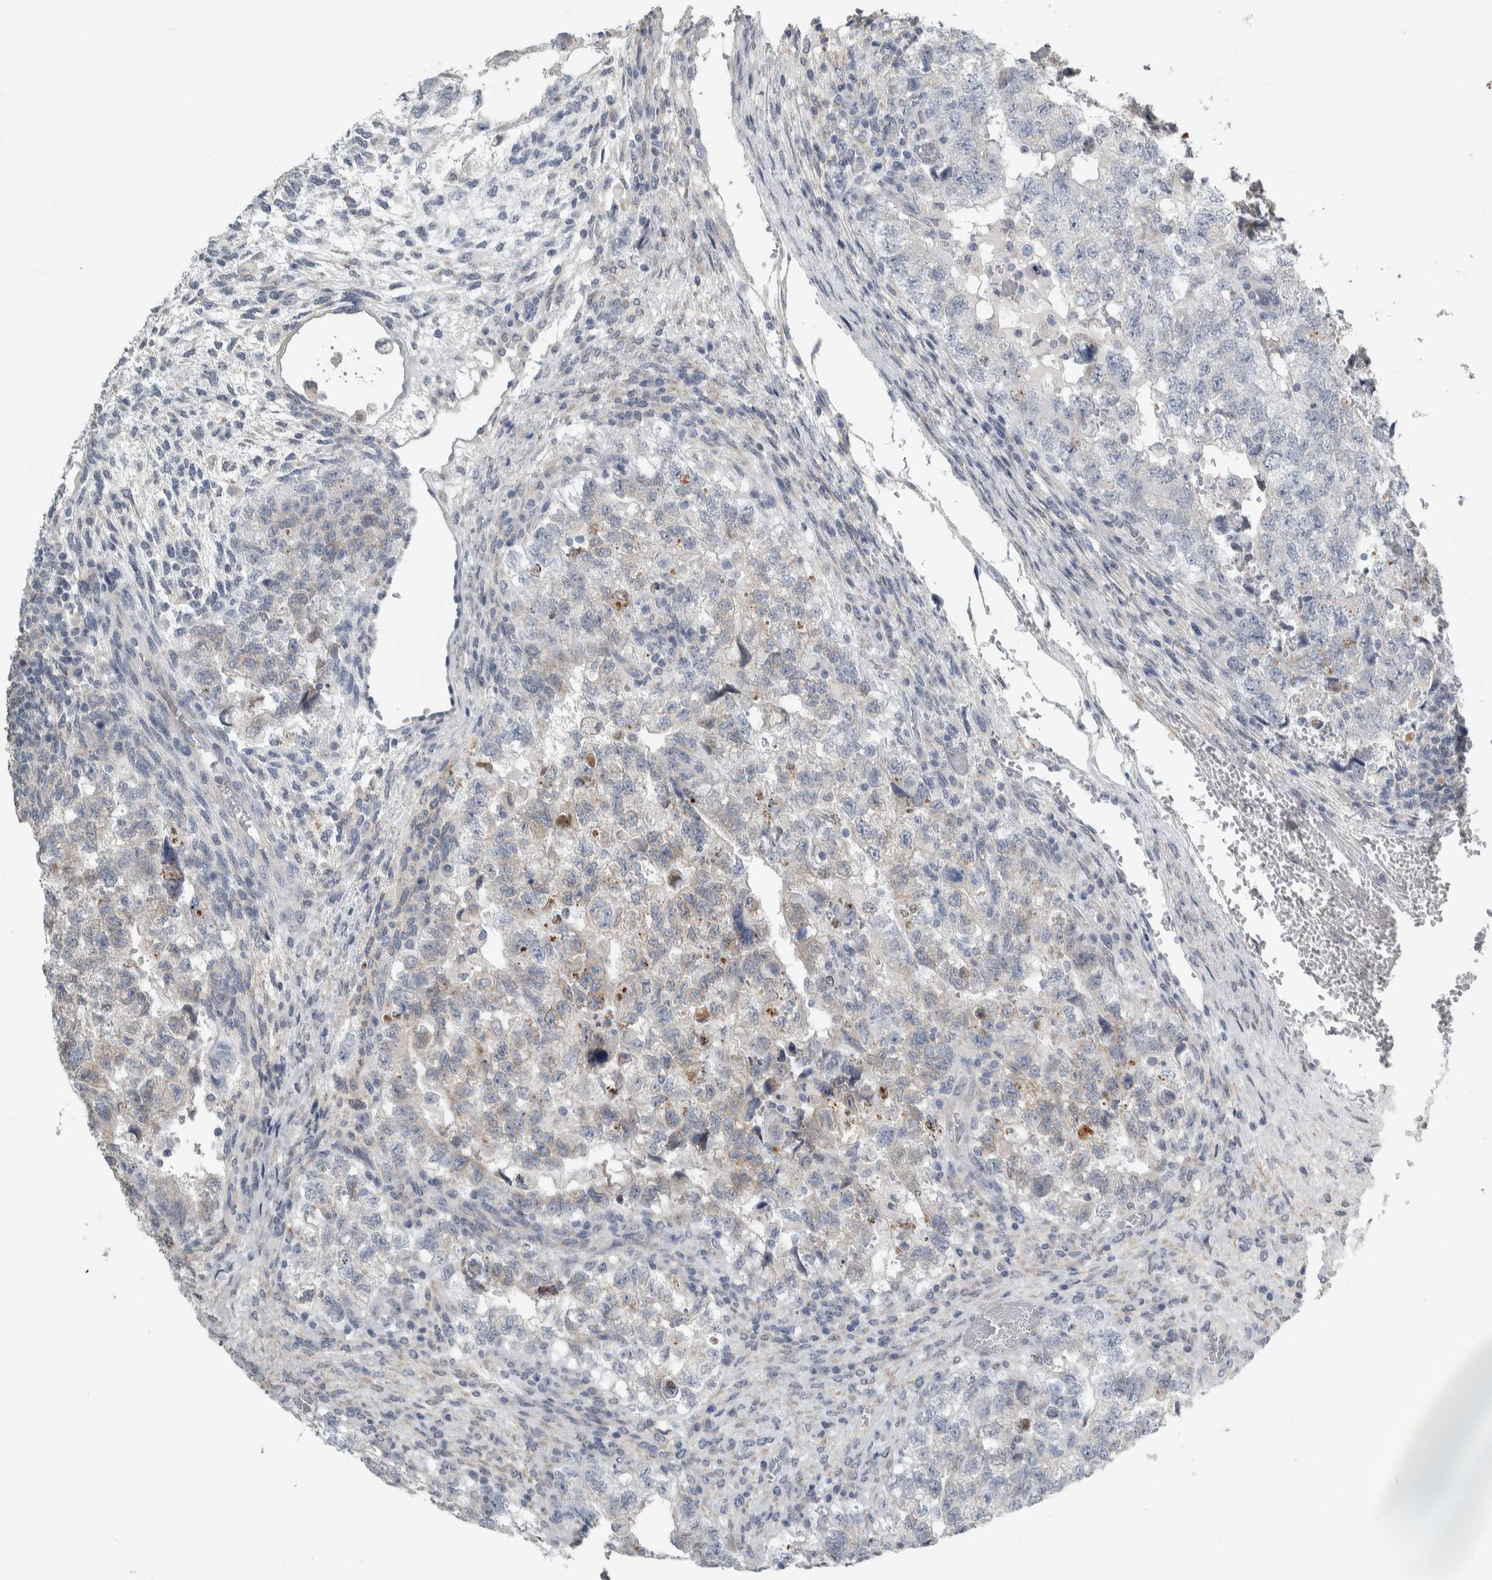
{"staining": {"intensity": "weak", "quantity": "<25%", "location": "cytoplasmic/membranous"}, "tissue": "testis cancer", "cell_type": "Tumor cells", "image_type": "cancer", "snomed": [{"axis": "morphology", "description": "Carcinoma, Embryonal, NOS"}, {"axis": "topography", "description": "Testis"}], "caption": "Human embryonal carcinoma (testis) stained for a protein using immunohistochemistry exhibits no staining in tumor cells.", "gene": "SIGMAR1", "patient": {"sex": "male", "age": 36}}